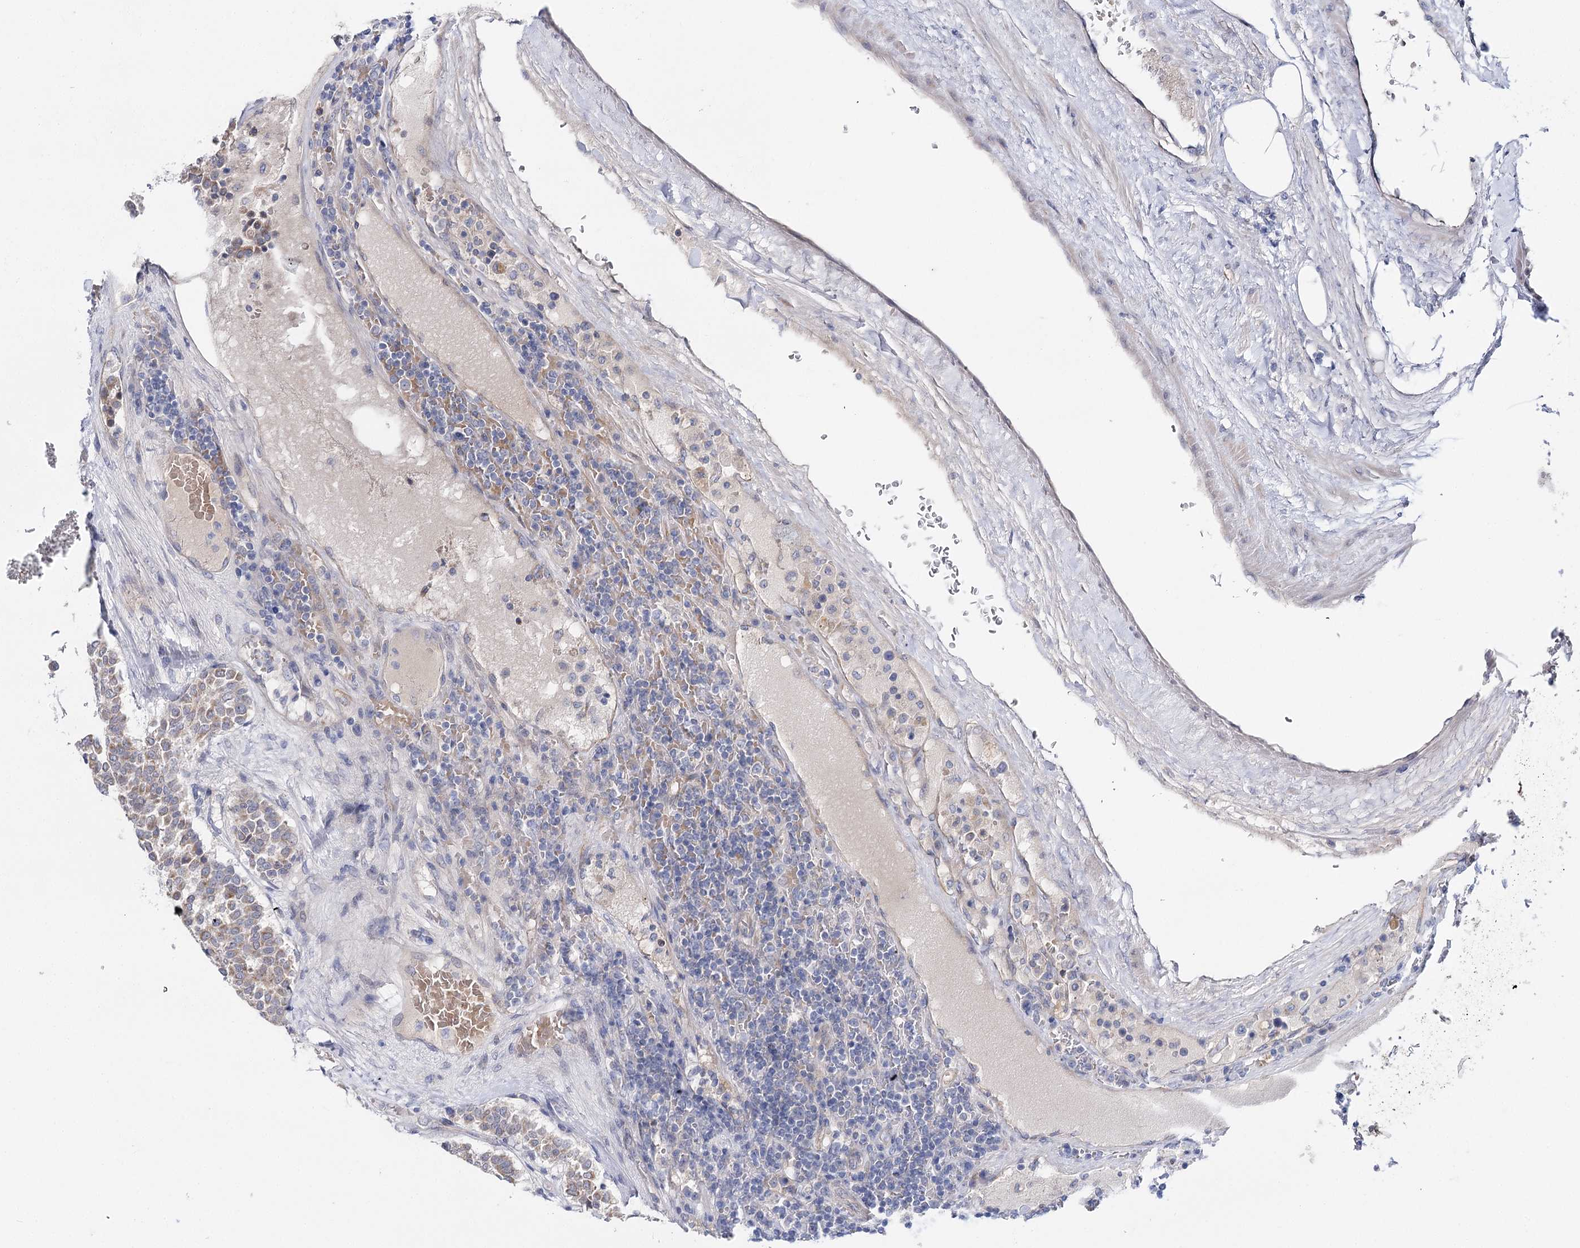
{"staining": {"intensity": "weak", "quantity": ">75%", "location": "cytoplasmic/membranous"}, "tissue": "carcinoid", "cell_type": "Tumor cells", "image_type": "cancer", "snomed": [{"axis": "morphology", "description": "Carcinoid, malignant, NOS"}, {"axis": "topography", "description": "Pancreas"}], "caption": "Immunohistochemical staining of carcinoid (malignant) displays weak cytoplasmic/membranous protein staining in approximately >75% of tumor cells.", "gene": "LRRC14B", "patient": {"sex": "female", "age": 54}}